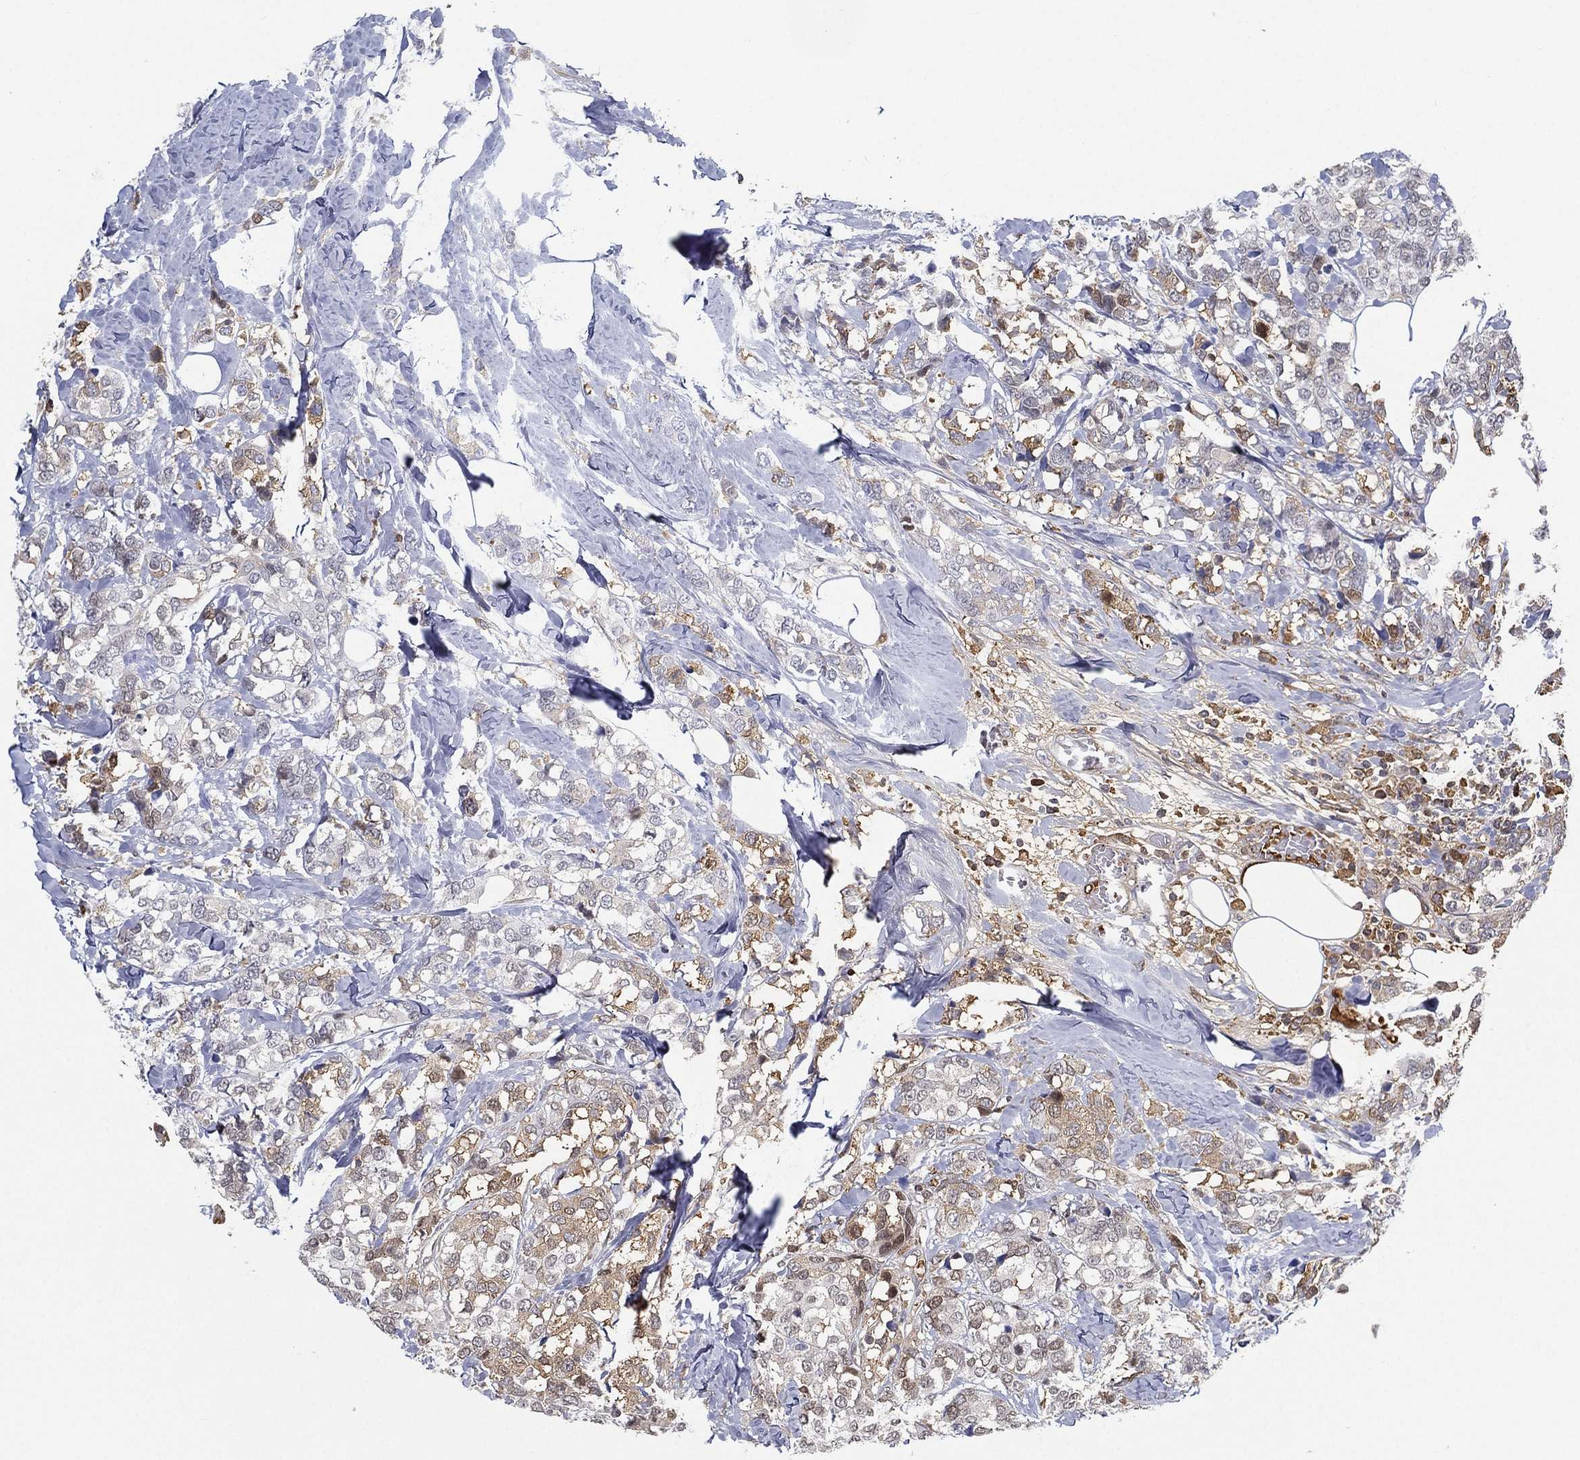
{"staining": {"intensity": "moderate", "quantity": "<25%", "location": "cytoplasmic/membranous"}, "tissue": "breast cancer", "cell_type": "Tumor cells", "image_type": "cancer", "snomed": [{"axis": "morphology", "description": "Lobular carcinoma"}, {"axis": "topography", "description": "Breast"}], "caption": "Human breast cancer stained with a protein marker demonstrates moderate staining in tumor cells.", "gene": "IFNB1", "patient": {"sex": "female", "age": 59}}